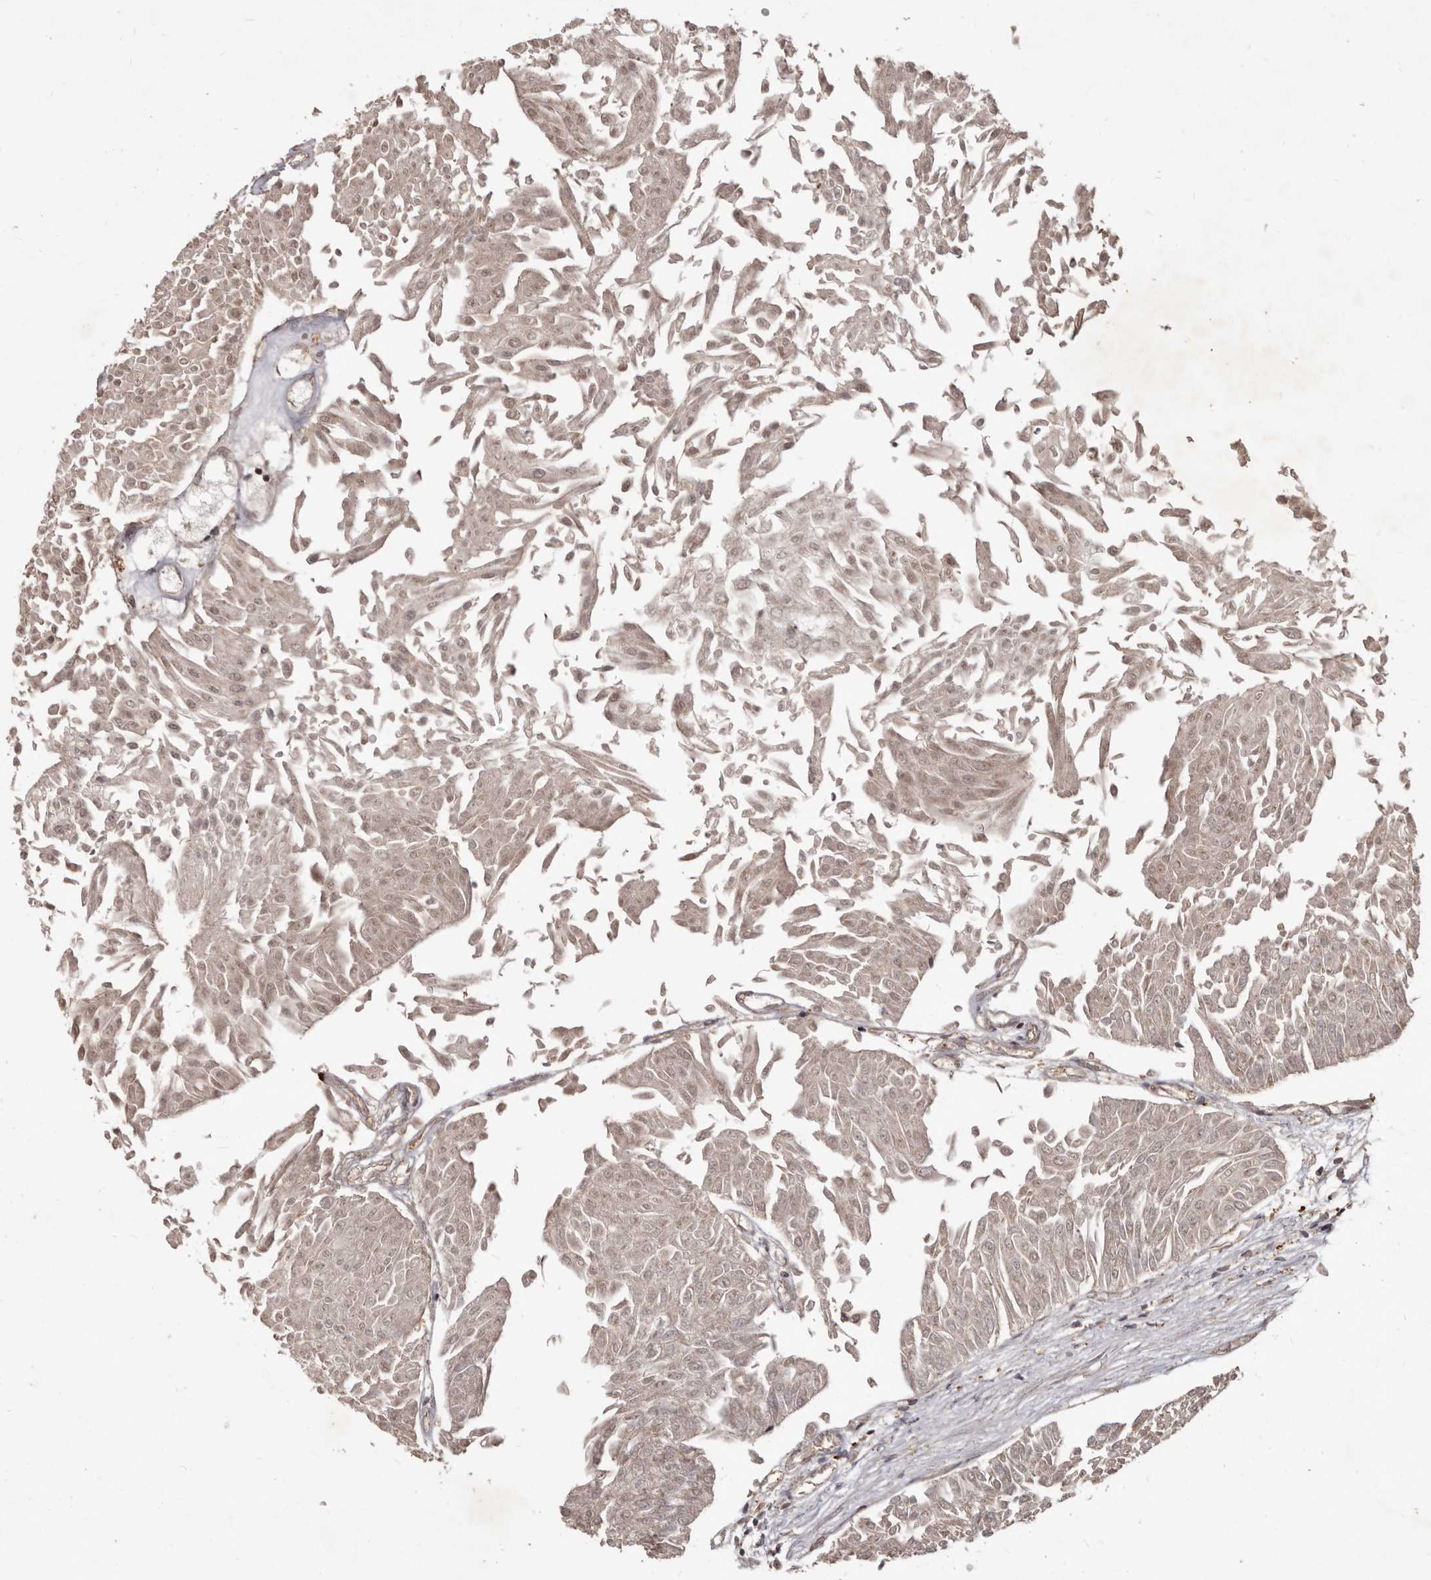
{"staining": {"intensity": "weak", "quantity": ">75%", "location": "cytoplasmic/membranous,nuclear"}, "tissue": "urothelial cancer", "cell_type": "Tumor cells", "image_type": "cancer", "snomed": [{"axis": "morphology", "description": "Urothelial carcinoma, Low grade"}, {"axis": "topography", "description": "Urinary bladder"}], "caption": "Immunohistochemistry of urothelial cancer displays low levels of weak cytoplasmic/membranous and nuclear expression in about >75% of tumor cells. (Brightfield microscopy of DAB IHC at high magnification).", "gene": "MTO1", "patient": {"sex": "male", "age": 67}}